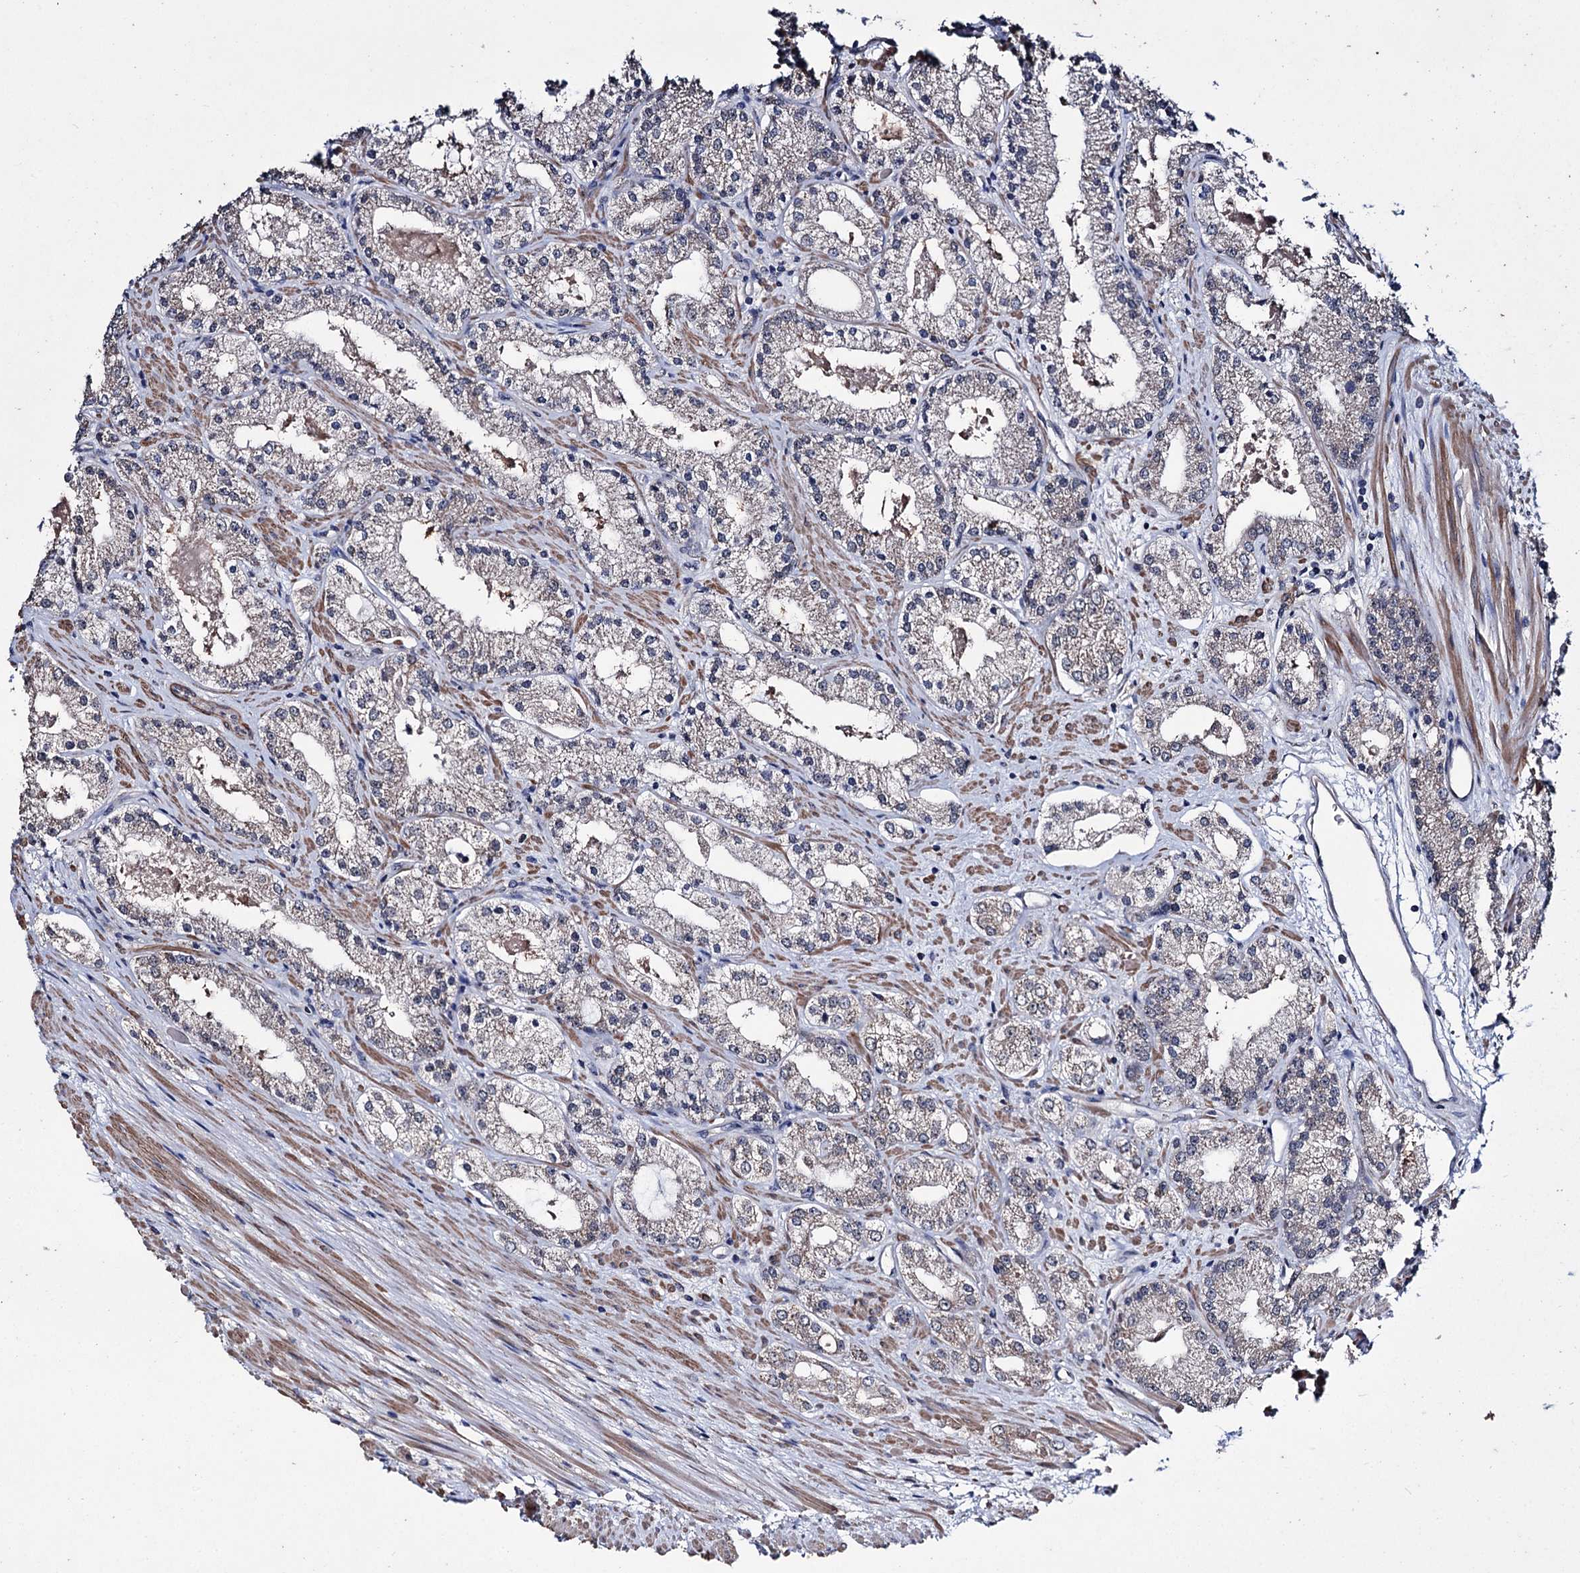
{"staining": {"intensity": "weak", "quantity": "25%-75%", "location": "cytoplasmic/membranous"}, "tissue": "prostate cancer", "cell_type": "Tumor cells", "image_type": "cancer", "snomed": [{"axis": "morphology", "description": "Adenocarcinoma, Low grade"}, {"axis": "topography", "description": "Prostate"}], "caption": "IHC image of prostate cancer stained for a protein (brown), which displays low levels of weak cytoplasmic/membranous expression in approximately 25%-75% of tumor cells.", "gene": "CLPB", "patient": {"sex": "male", "age": 69}}